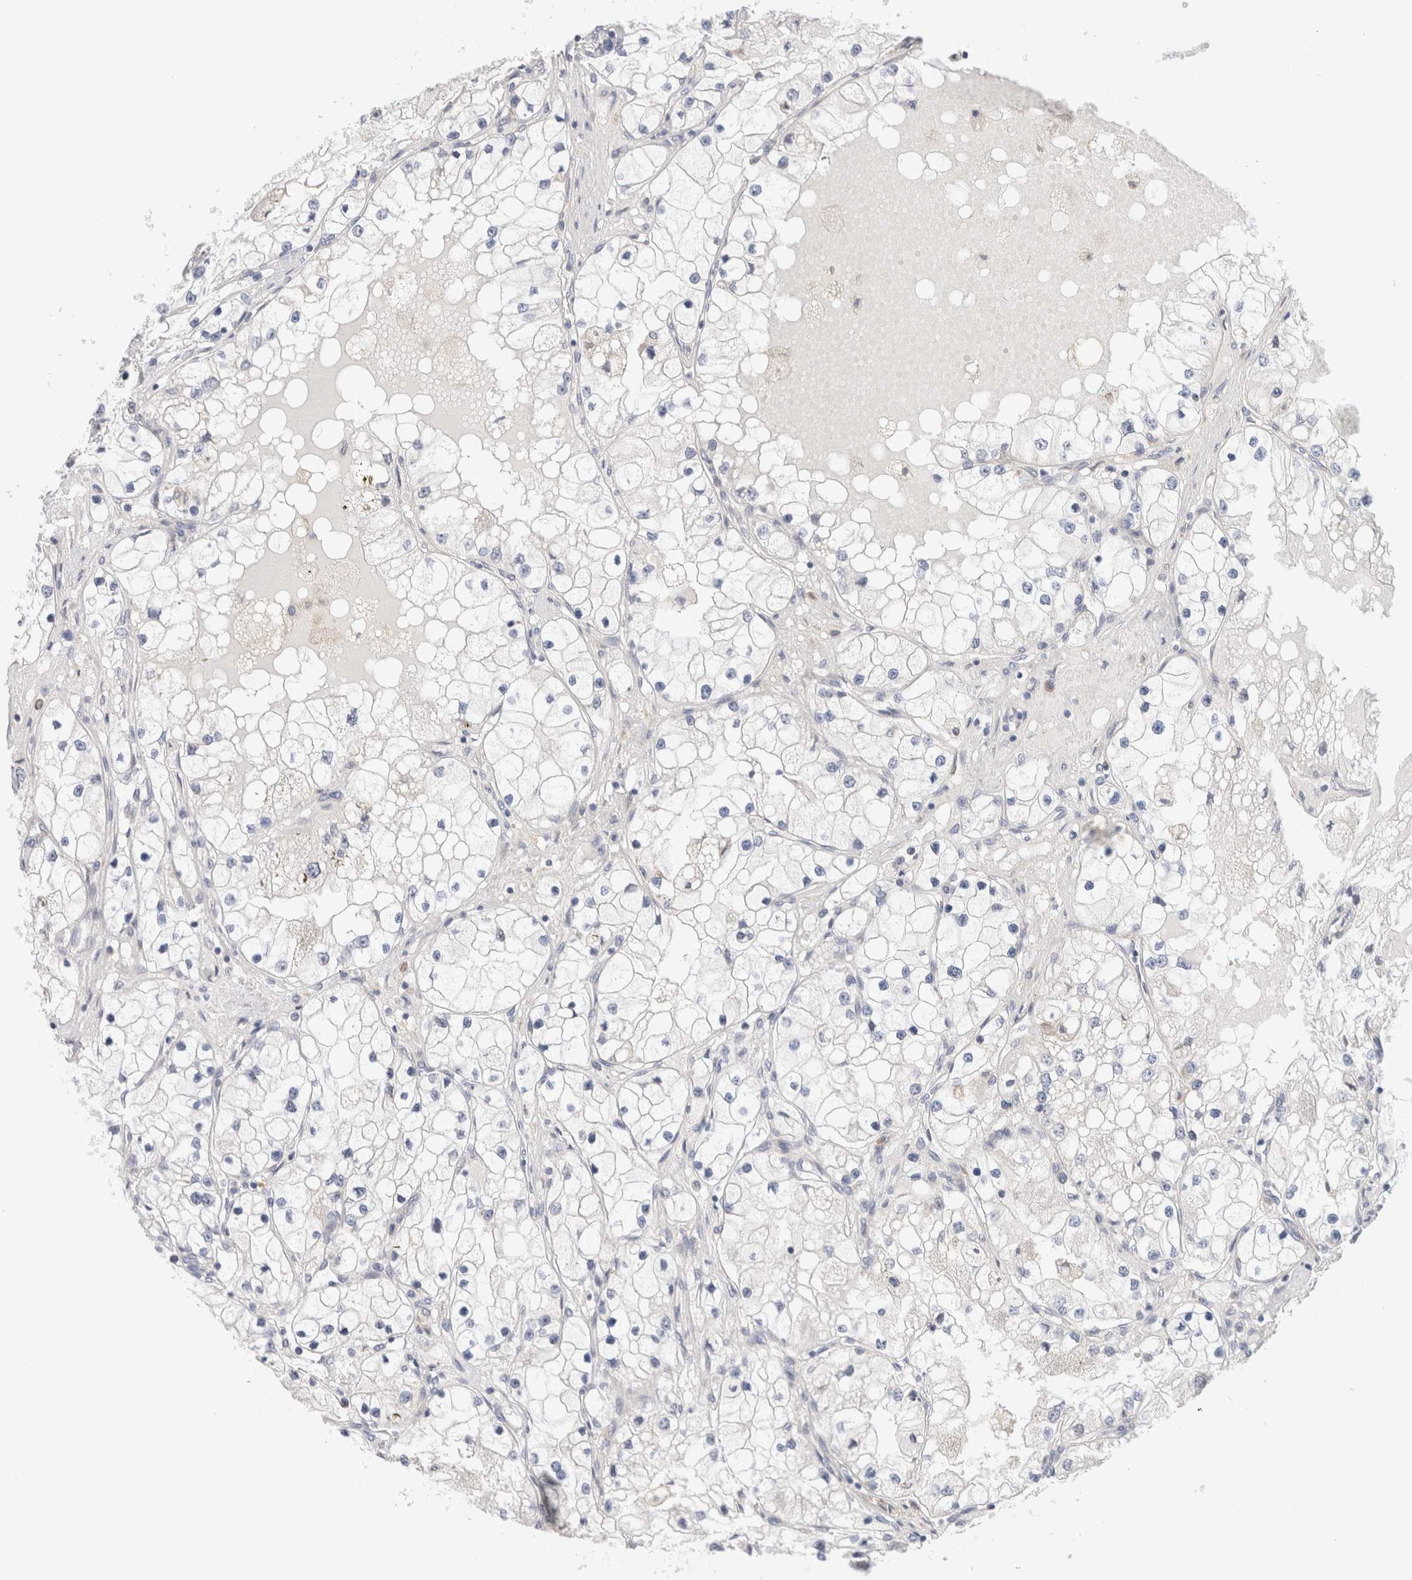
{"staining": {"intensity": "negative", "quantity": "none", "location": "none"}, "tissue": "renal cancer", "cell_type": "Tumor cells", "image_type": "cancer", "snomed": [{"axis": "morphology", "description": "Adenocarcinoma, NOS"}, {"axis": "topography", "description": "Kidney"}], "caption": "High power microscopy photomicrograph of an immunohistochemistry micrograph of renal cancer (adenocarcinoma), revealing no significant staining in tumor cells. (DAB (3,3'-diaminobenzidine) immunohistochemistry (IHC) visualized using brightfield microscopy, high magnification).", "gene": "CSK", "patient": {"sex": "male", "age": 68}}